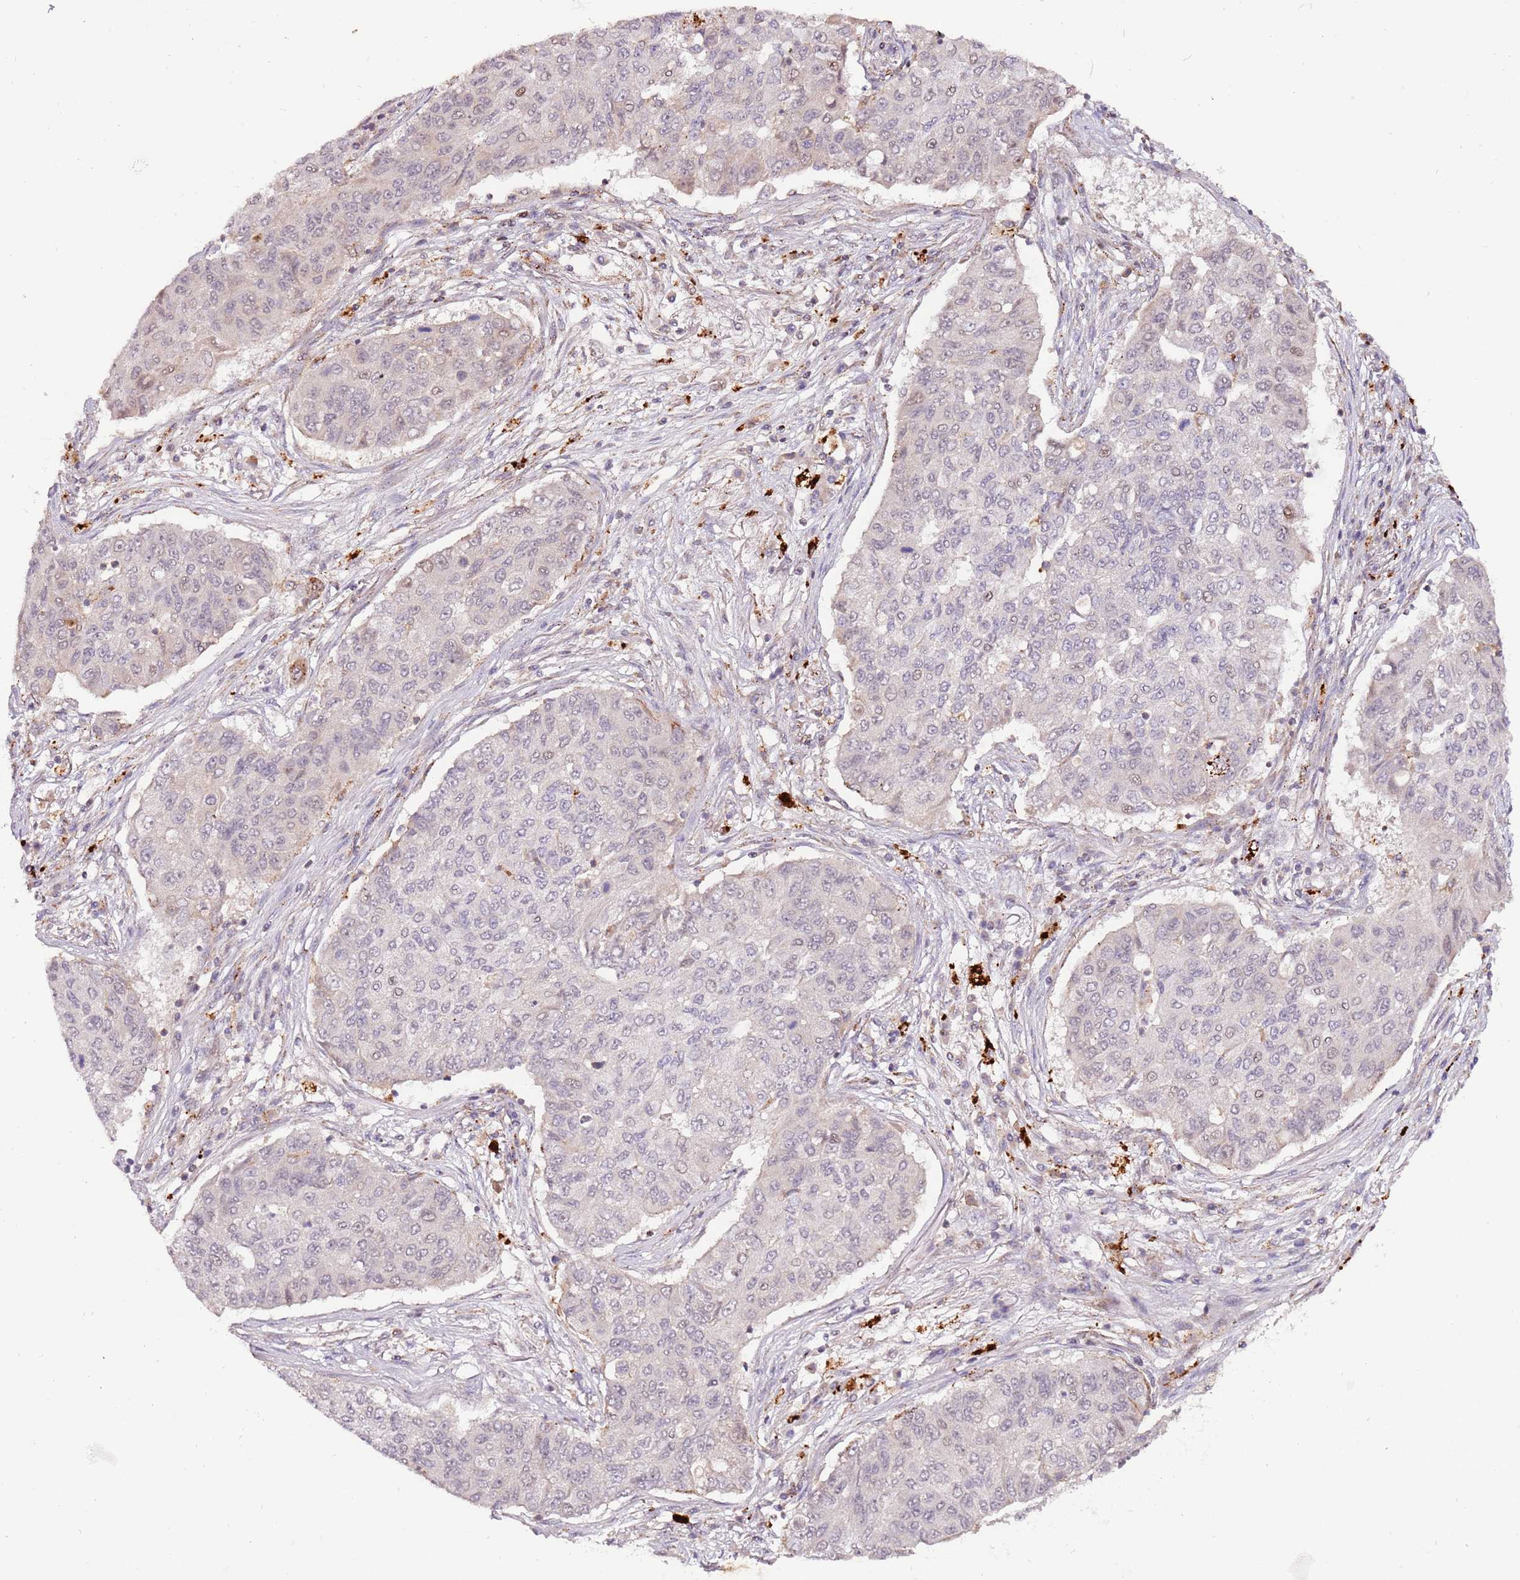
{"staining": {"intensity": "negative", "quantity": "none", "location": "none"}, "tissue": "lung cancer", "cell_type": "Tumor cells", "image_type": "cancer", "snomed": [{"axis": "morphology", "description": "Squamous cell carcinoma, NOS"}, {"axis": "topography", "description": "Lung"}], "caption": "Immunohistochemical staining of human lung cancer (squamous cell carcinoma) exhibits no significant expression in tumor cells.", "gene": "ULK3", "patient": {"sex": "male", "age": 74}}